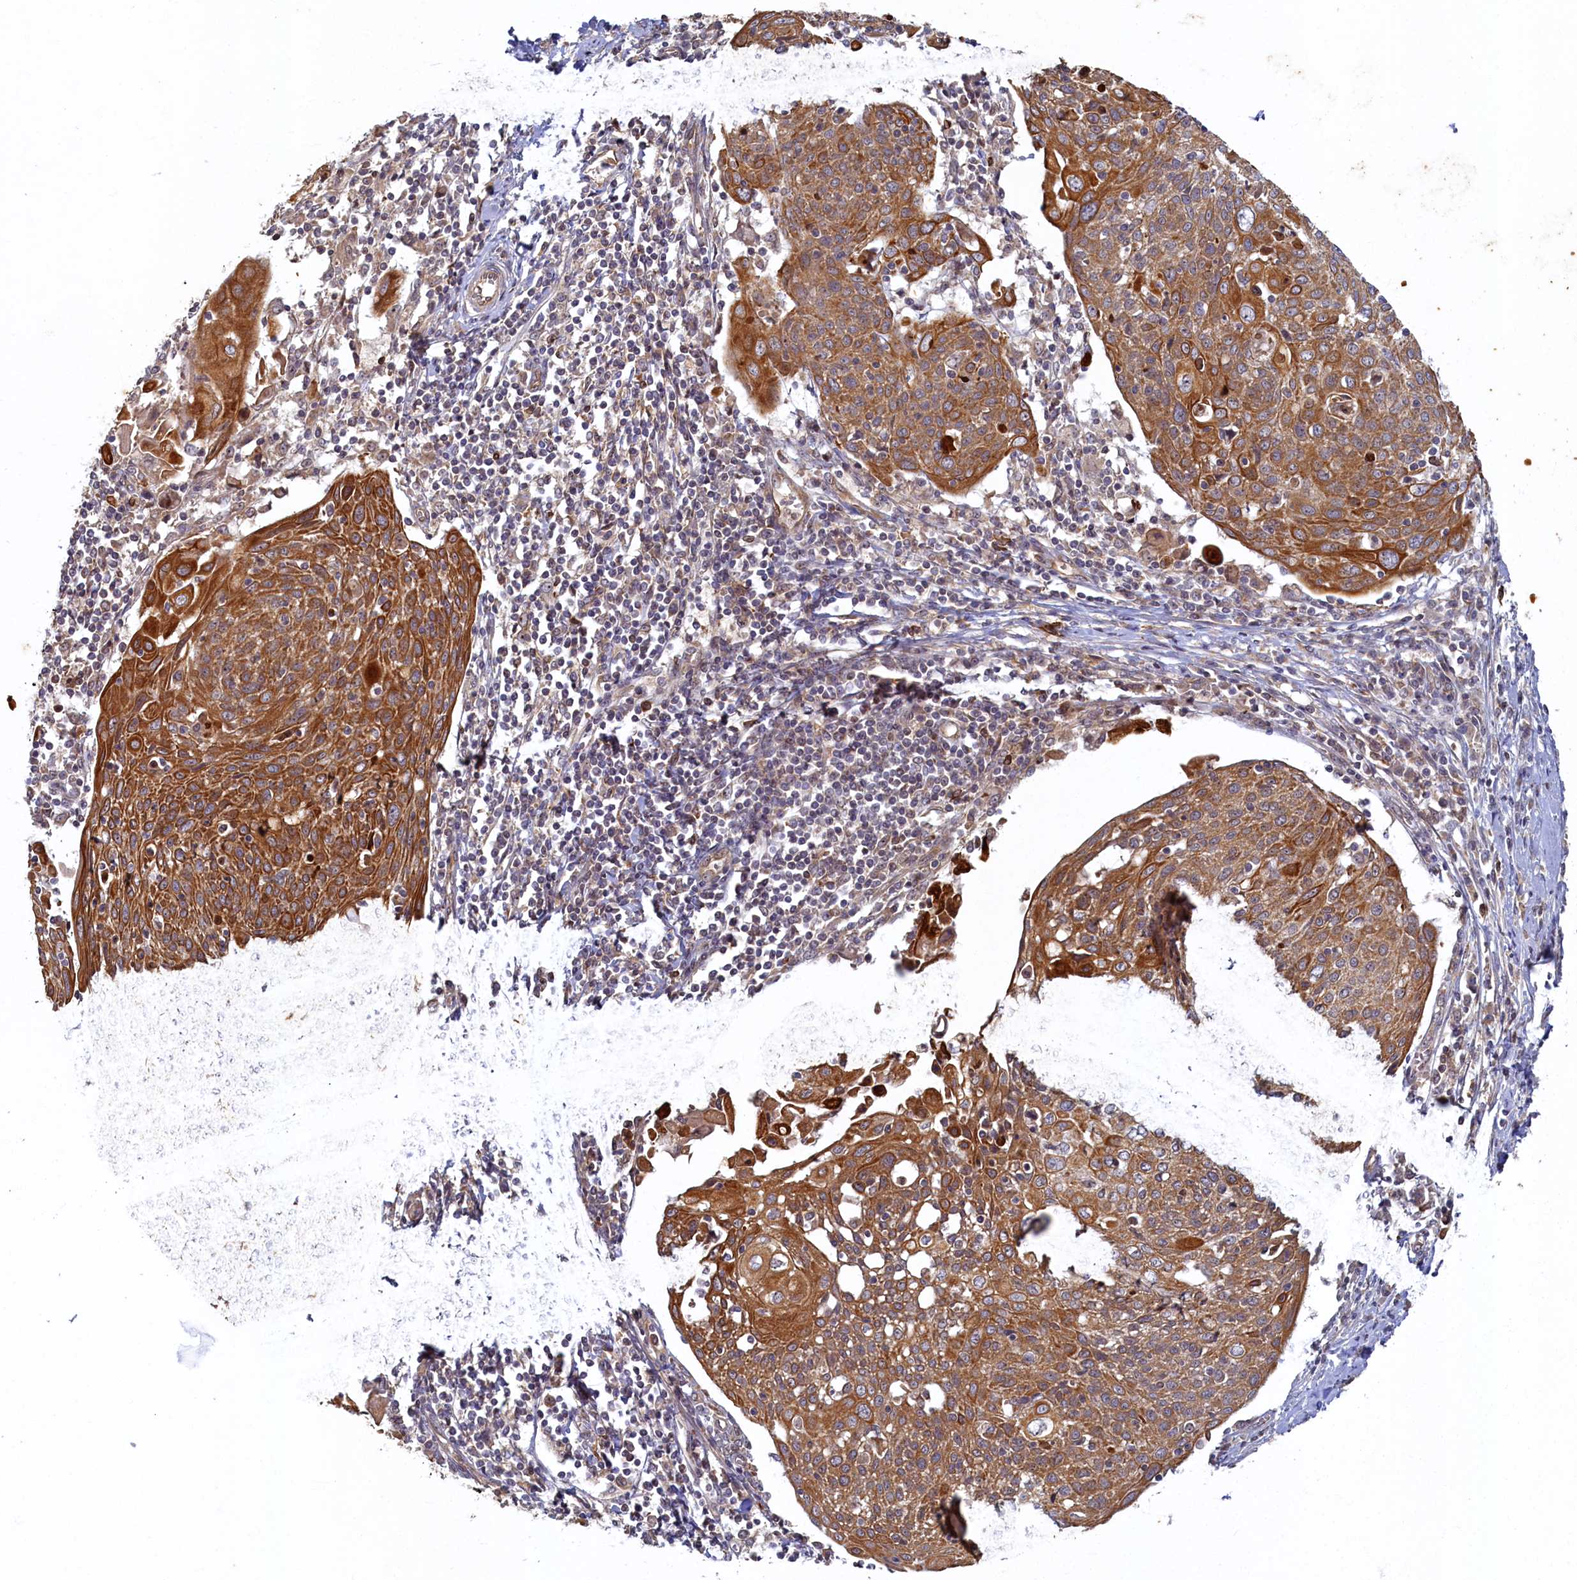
{"staining": {"intensity": "moderate", "quantity": ">75%", "location": "cytoplasmic/membranous"}, "tissue": "cervical cancer", "cell_type": "Tumor cells", "image_type": "cancer", "snomed": [{"axis": "morphology", "description": "Squamous cell carcinoma, NOS"}, {"axis": "topography", "description": "Cervix"}], "caption": "Squamous cell carcinoma (cervical) stained with a brown dye exhibits moderate cytoplasmic/membranous positive positivity in approximately >75% of tumor cells.", "gene": "CEP20", "patient": {"sex": "female", "age": 67}}